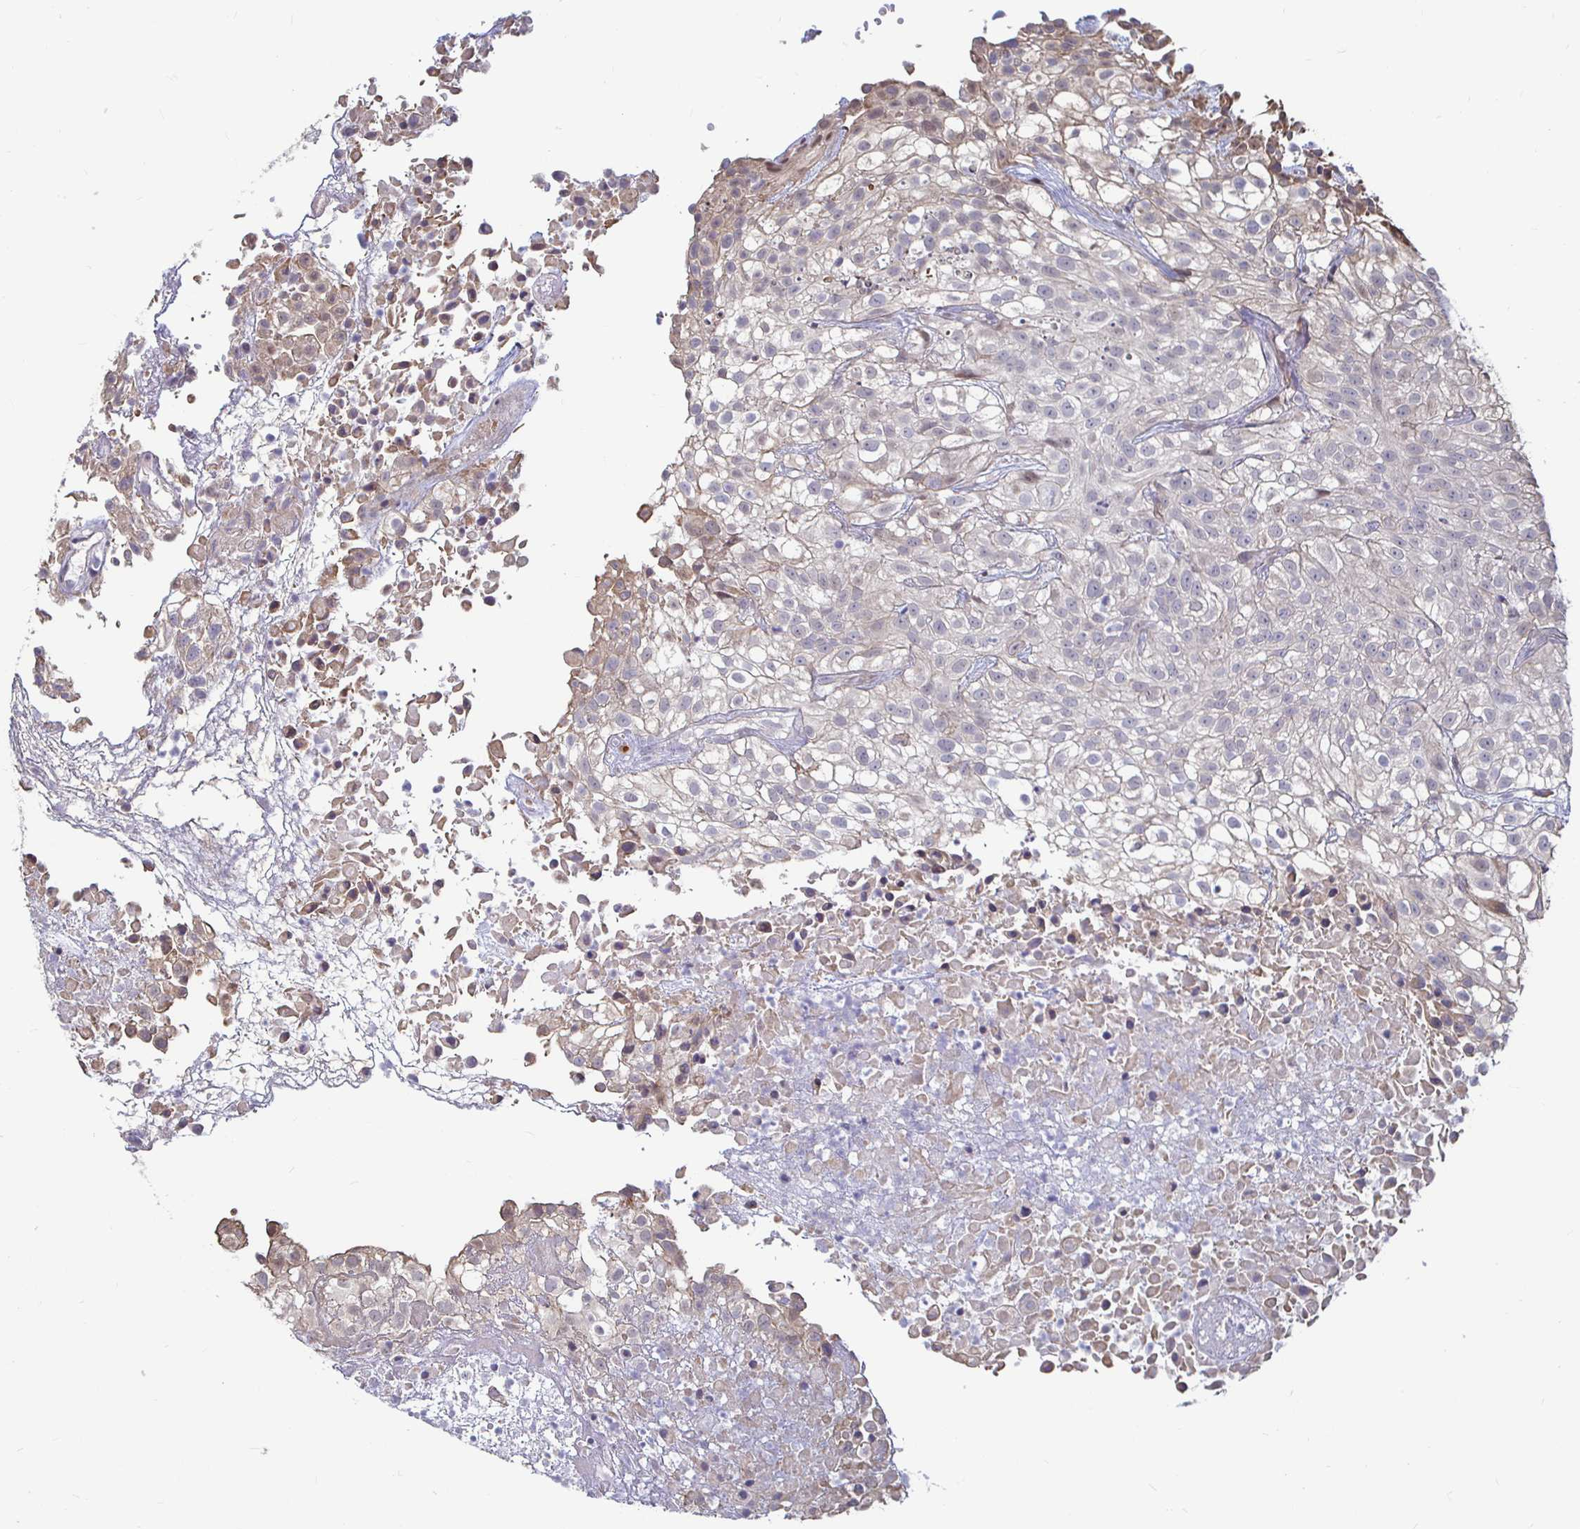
{"staining": {"intensity": "weak", "quantity": "<25%", "location": "cytoplasmic/membranous"}, "tissue": "urothelial cancer", "cell_type": "Tumor cells", "image_type": "cancer", "snomed": [{"axis": "morphology", "description": "Urothelial carcinoma, High grade"}, {"axis": "topography", "description": "Urinary bladder"}], "caption": "The IHC image has no significant staining in tumor cells of high-grade urothelial carcinoma tissue.", "gene": "CAPN11", "patient": {"sex": "male", "age": 56}}